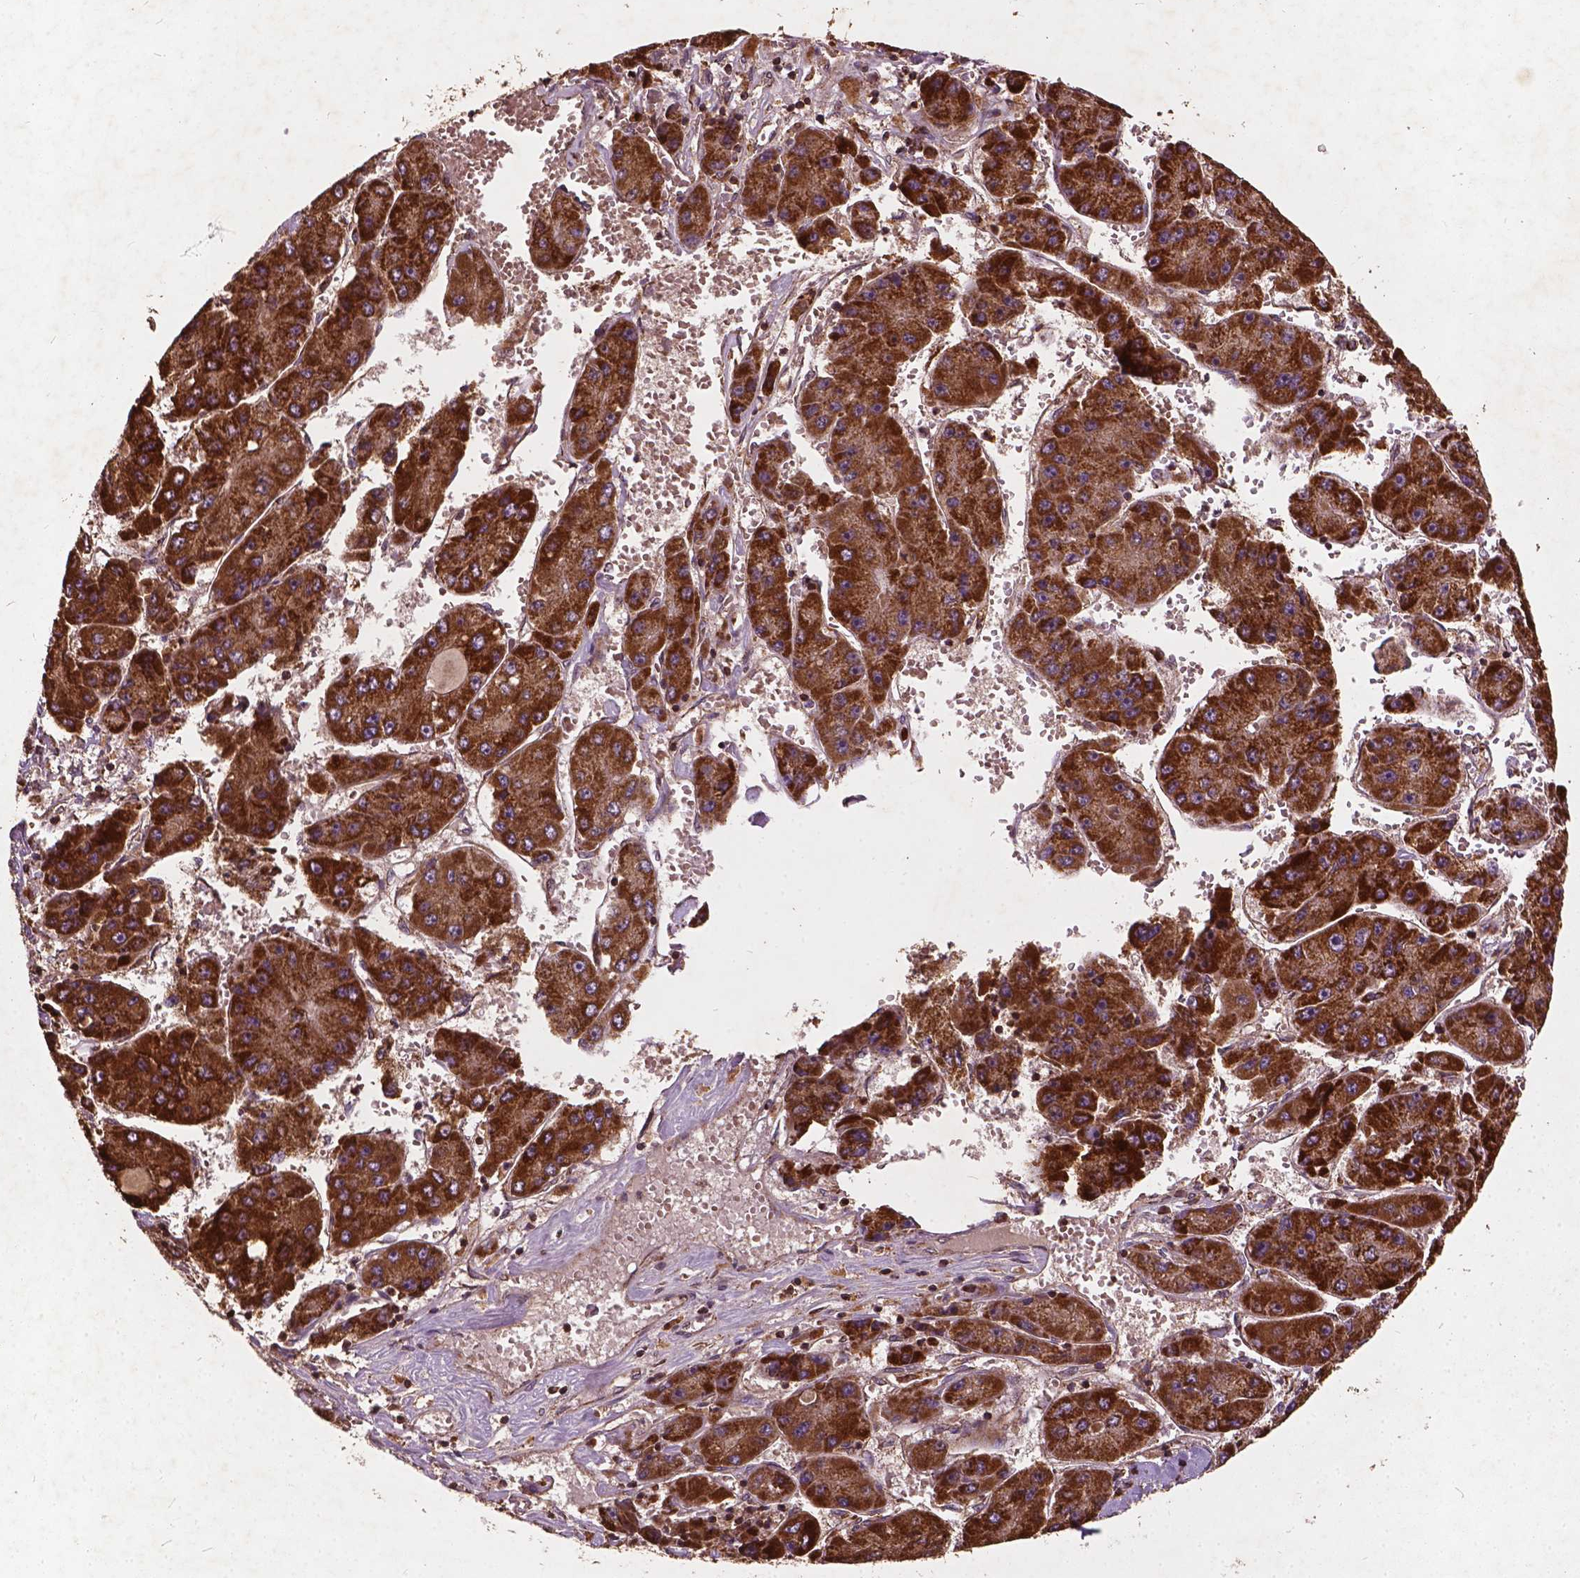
{"staining": {"intensity": "strong", "quantity": ">75%", "location": "cytoplasmic/membranous"}, "tissue": "liver cancer", "cell_type": "Tumor cells", "image_type": "cancer", "snomed": [{"axis": "morphology", "description": "Carcinoma, Hepatocellular, NOS"}, {"axis": "topography", "description": "Liver"}], "caption": "Immunohistochemistry photomicrograph of neoplastic tissue: liver hepatocellular carcinoma stained using immunohistochemistry exhibits high levels of strong protein expression localized specifically in the cytoplasmic/membranous of tumor cells, appearing as a cytoplasmic/membranous brown color.", "gene": "UBXN2A", "patient": {"sex": "female", "age": 61}}